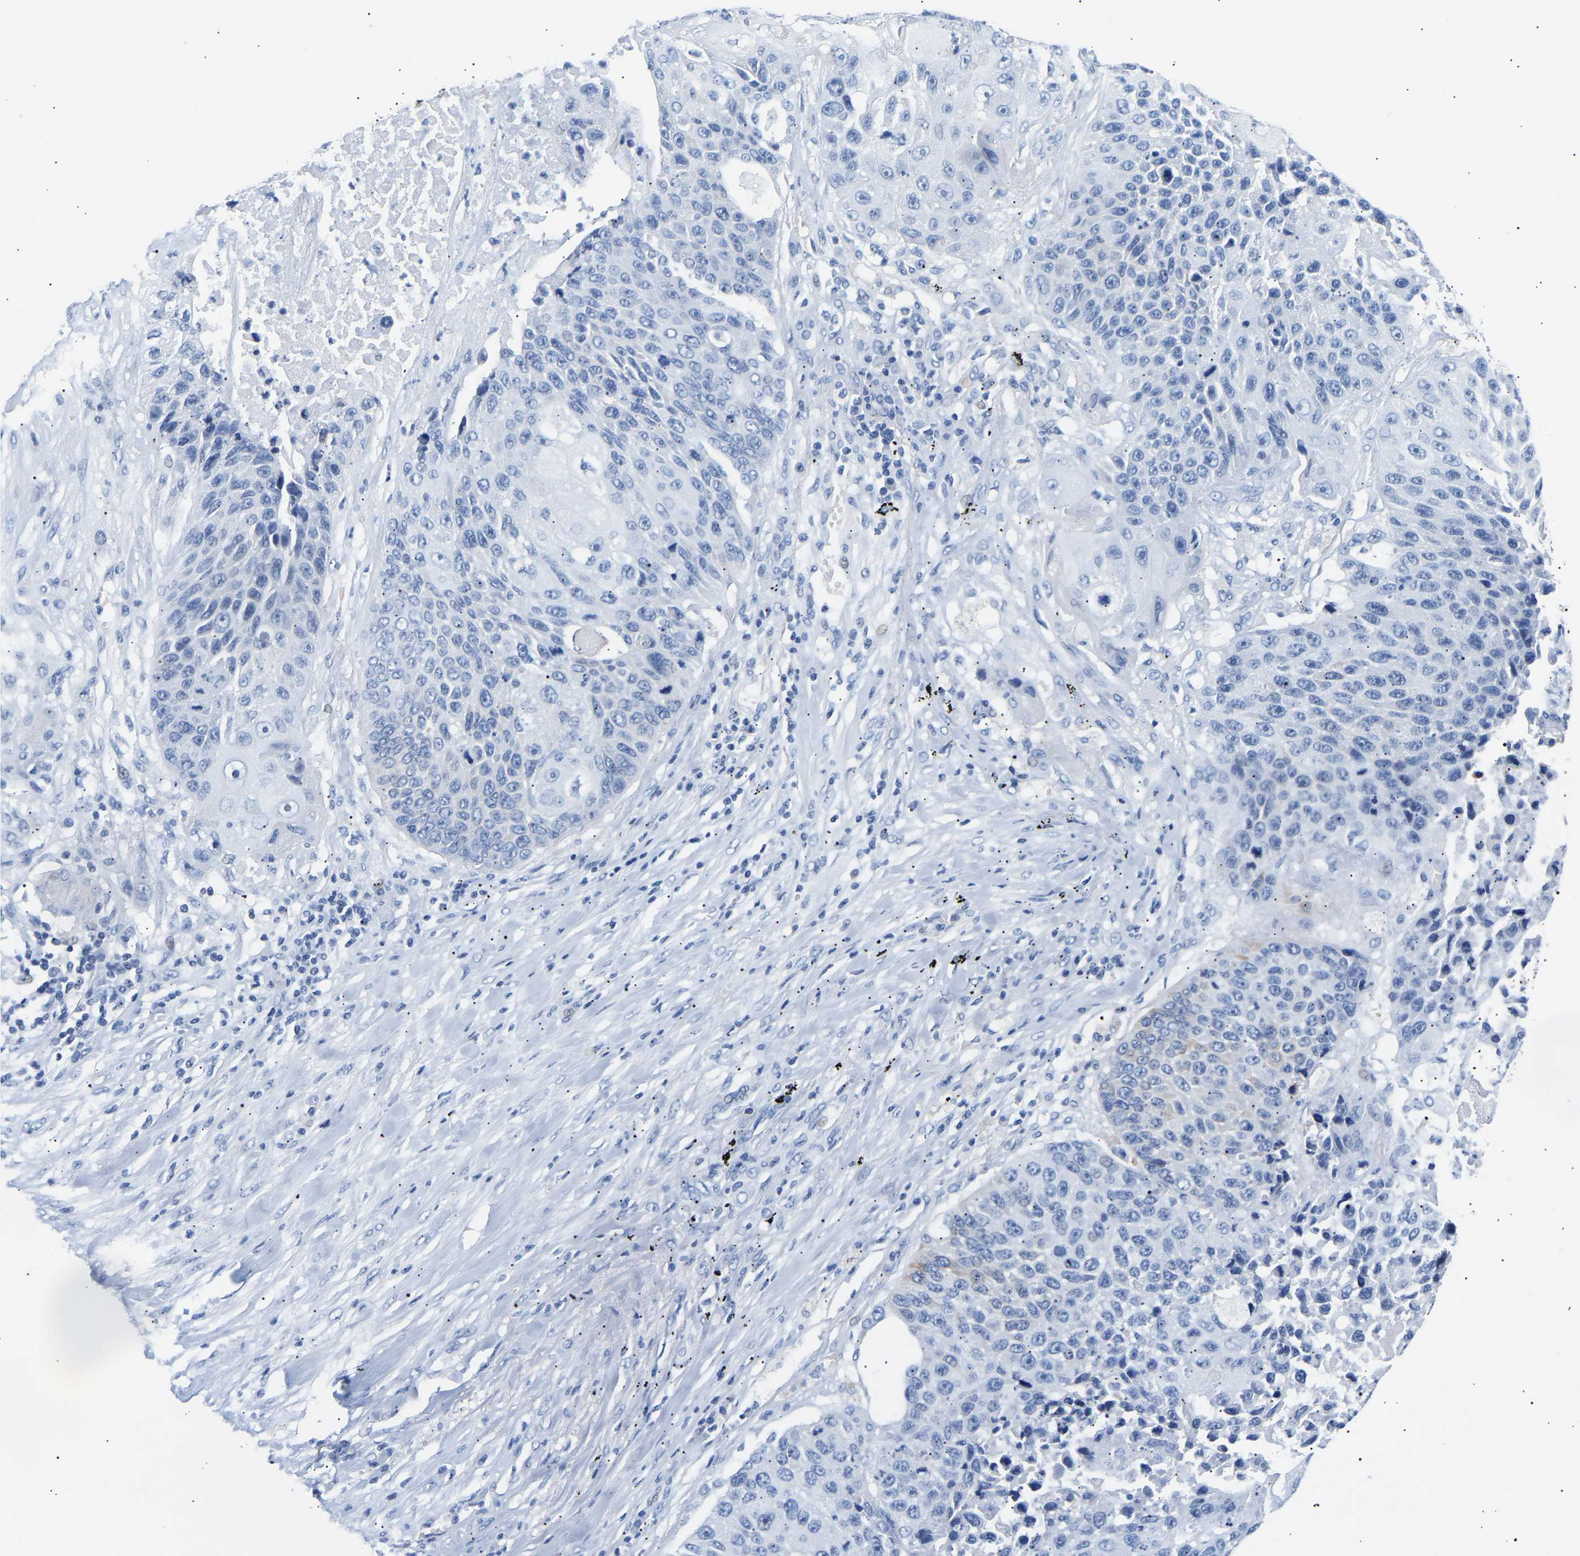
{"staining": {"intensity": "negative", "quantity": "none", "location": "none"}, "tissue": "lung cancer", "cell_type": "Tumor cells", "image_type": "cancer", "snomed": [{"axis": "morphology", "description": "Squamous cell carcinoma, NOS"}, {"axis": "topography", "description": "Lung"}], "caption": "Tumor cells show no significant expression in squamous cell carcinoma (lung).", "gene": "SPINK2", "patient": {"sex": "male", "age": 61}}